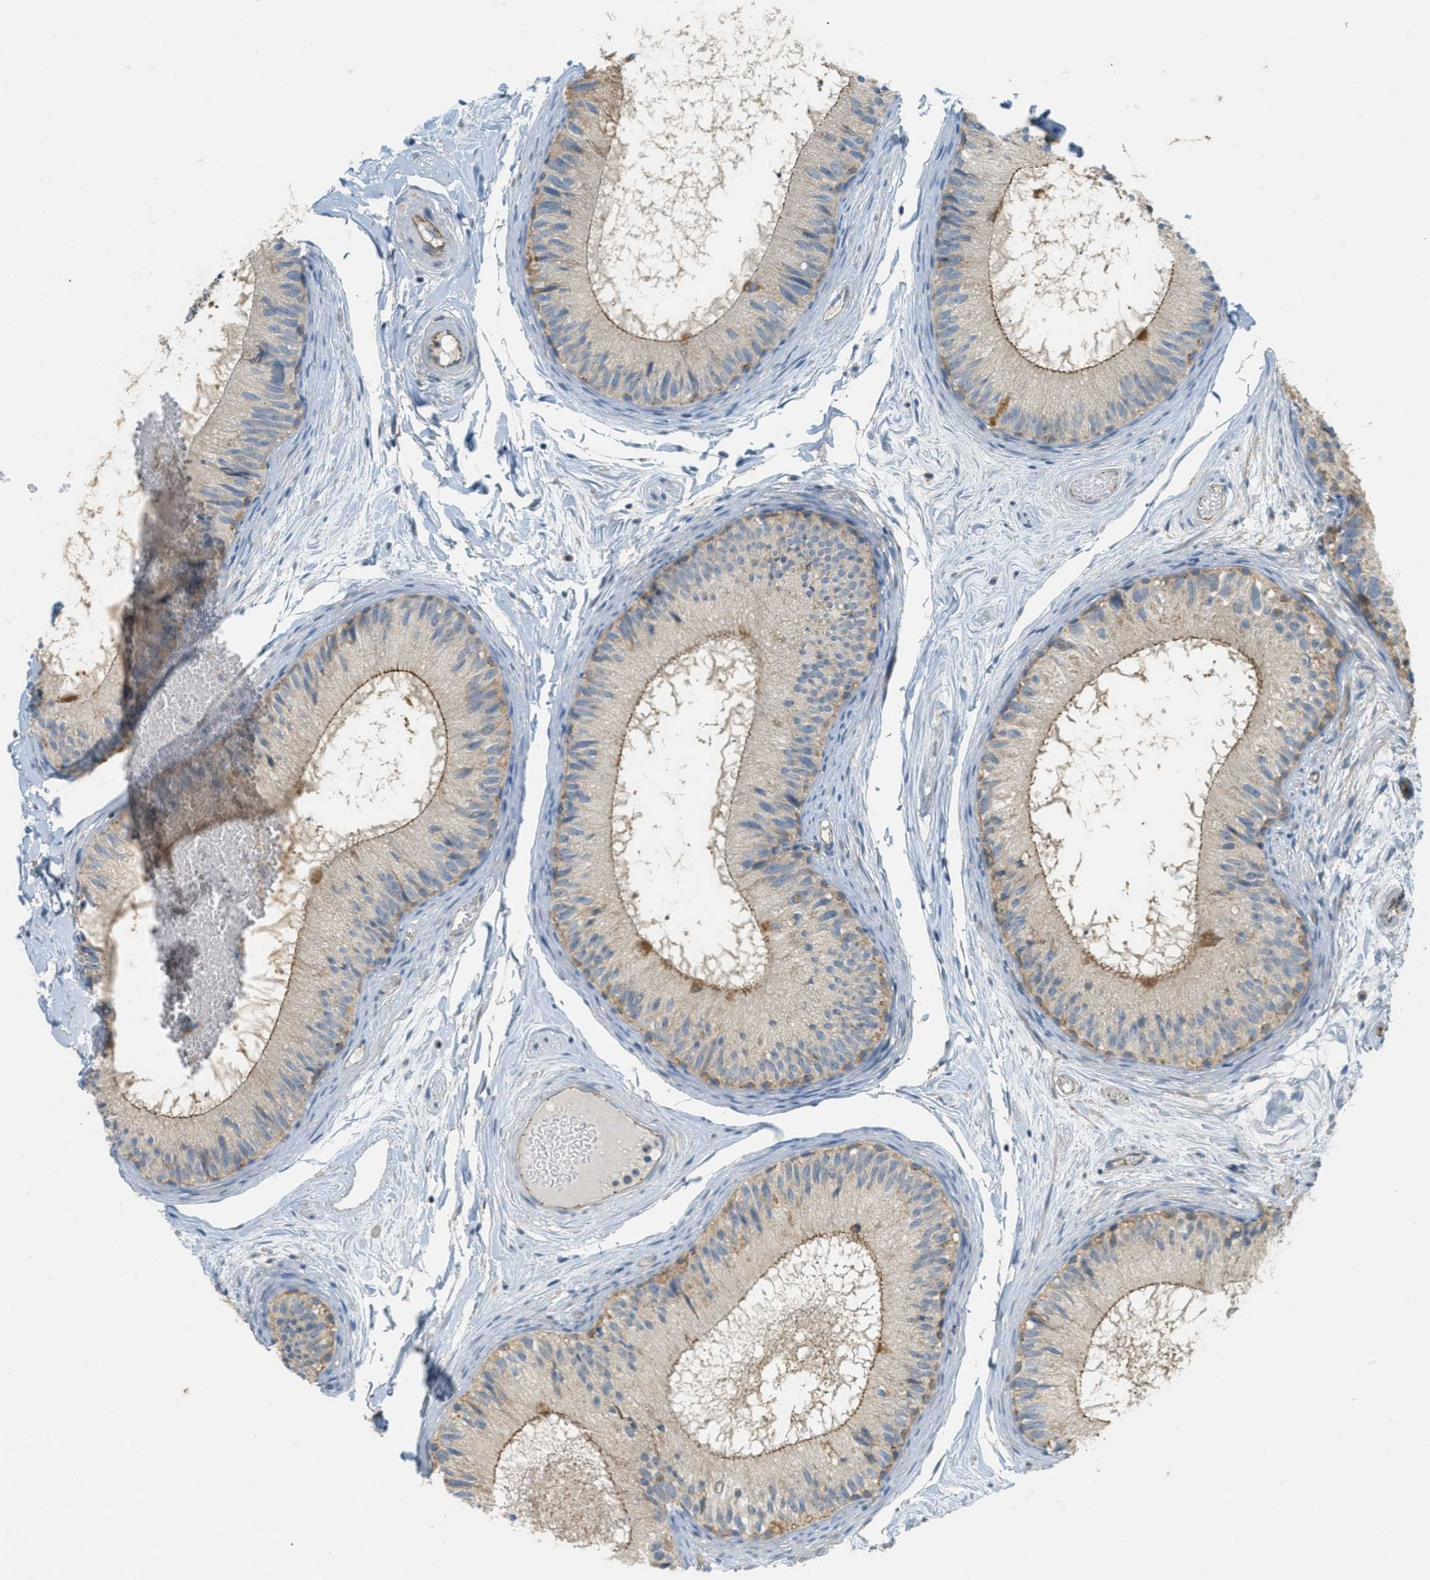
{"staining": {"intensity": "weak", "quantity": ">75%", "location": "cytoplasmic/membranous"}, "tissue": "epididymis", "cell_type": "Glandular cells", "image_type": "normal", "snomed": [{"axis": "morphology", "description": "Normal tissue, NOS"}, {"axis": "topography", "description": "Epididymis"}], "caption": "Protein expression analysis of normal epididymis reveals weak cytoplasmic/membranous staining in about >75% of glandular cells. (Brightfield microscopy of DAB IHC at high magnification).", "gene": "JCAD", "patient": {"sex": "male", "age": 46}}